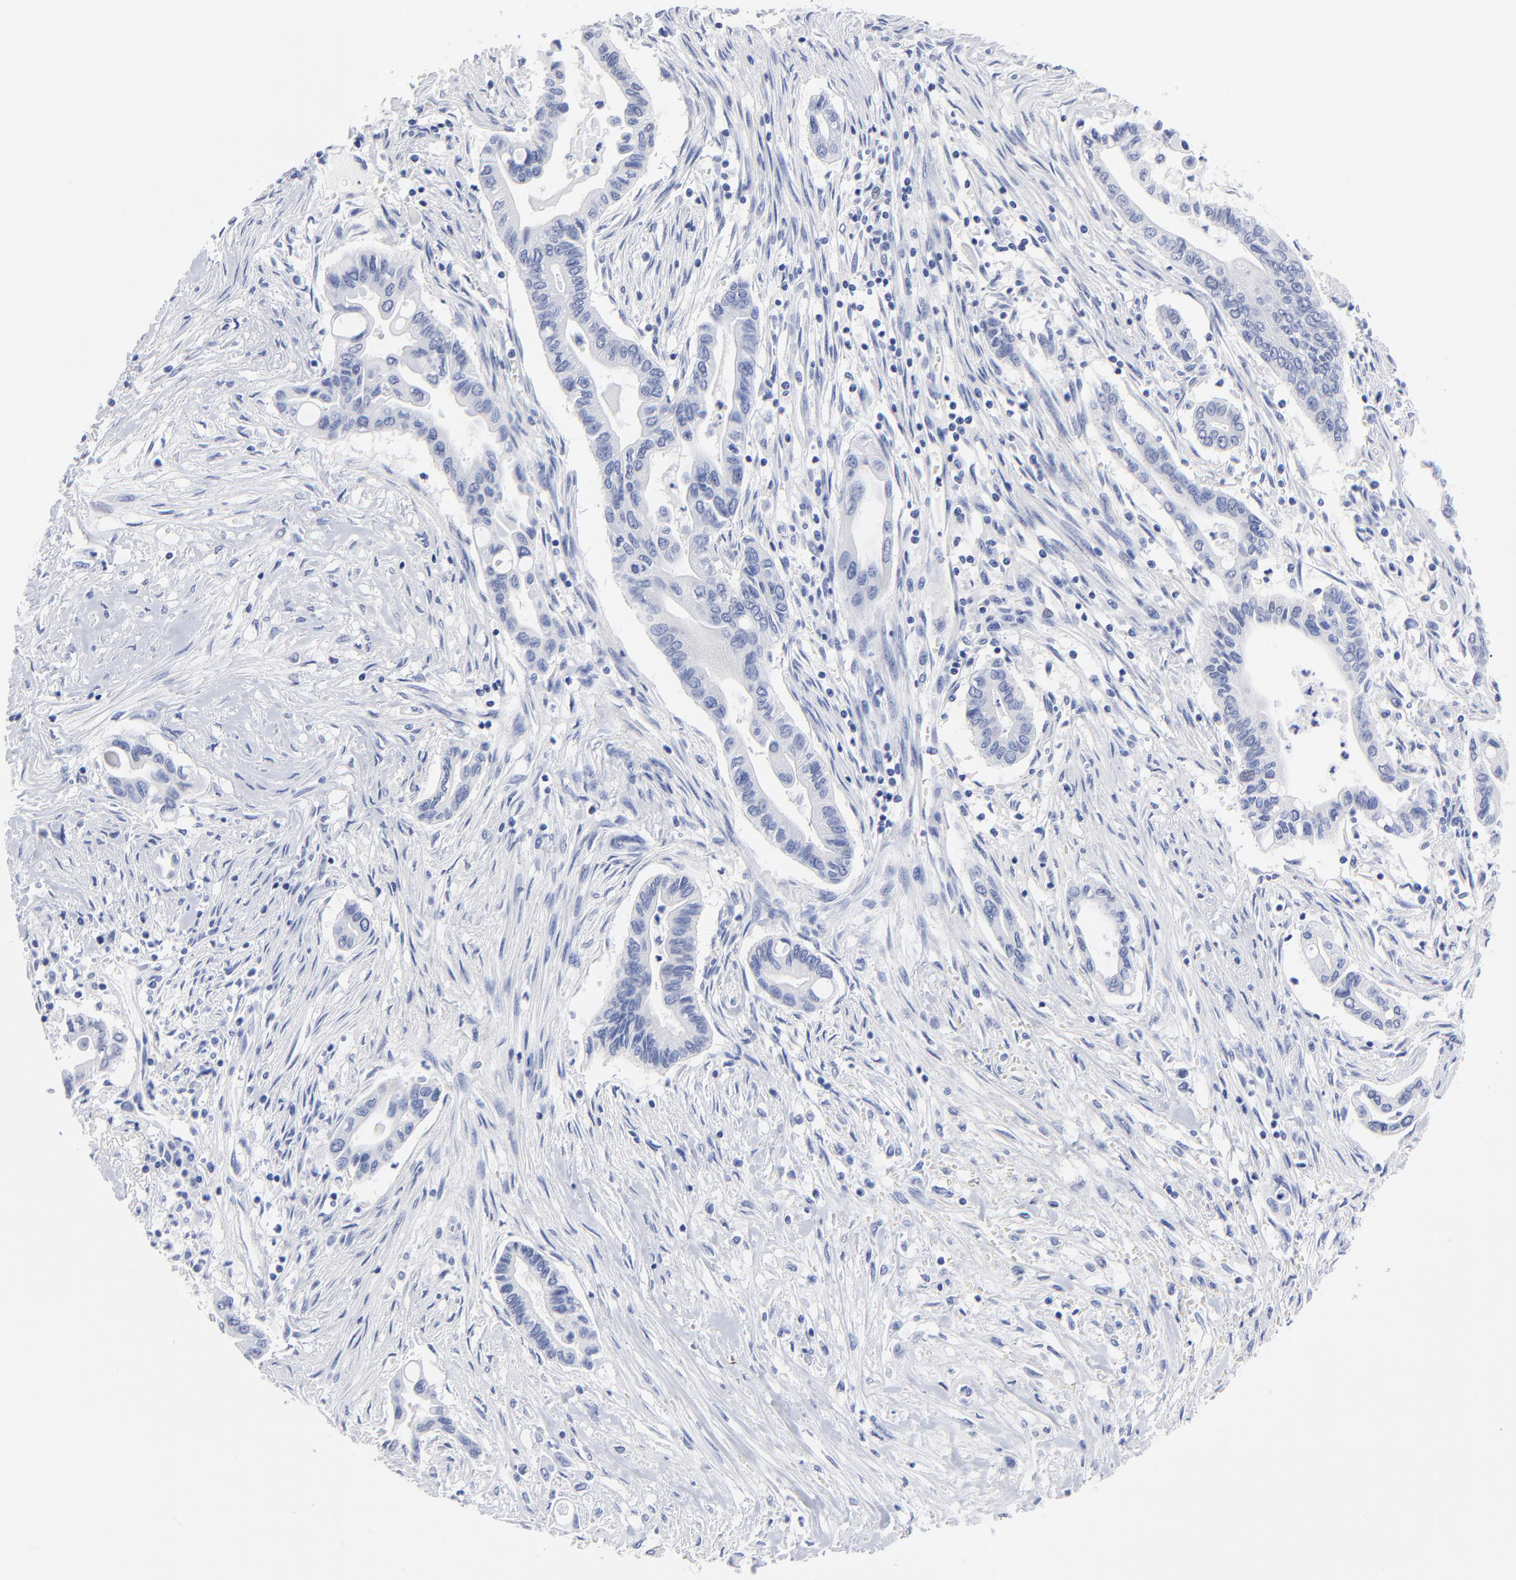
{"staining": {"intensity": "negative", "quantity": "none", "location": "none"}, "tissue": "pancreatic cancer", "cell_type": "Tumor cells", "image_type": "cancer", "snomed": [{"axis": "morphology", "description": "Adenocarcinoma, NOS"}, {"axis": "topography", "description": "Pancreas"}], "caption": "Tumor cells are negative for brown protein staining in pancreatic cancer.", "gene": "ACY1", "patient": {"sex": "female", "age": 57}}